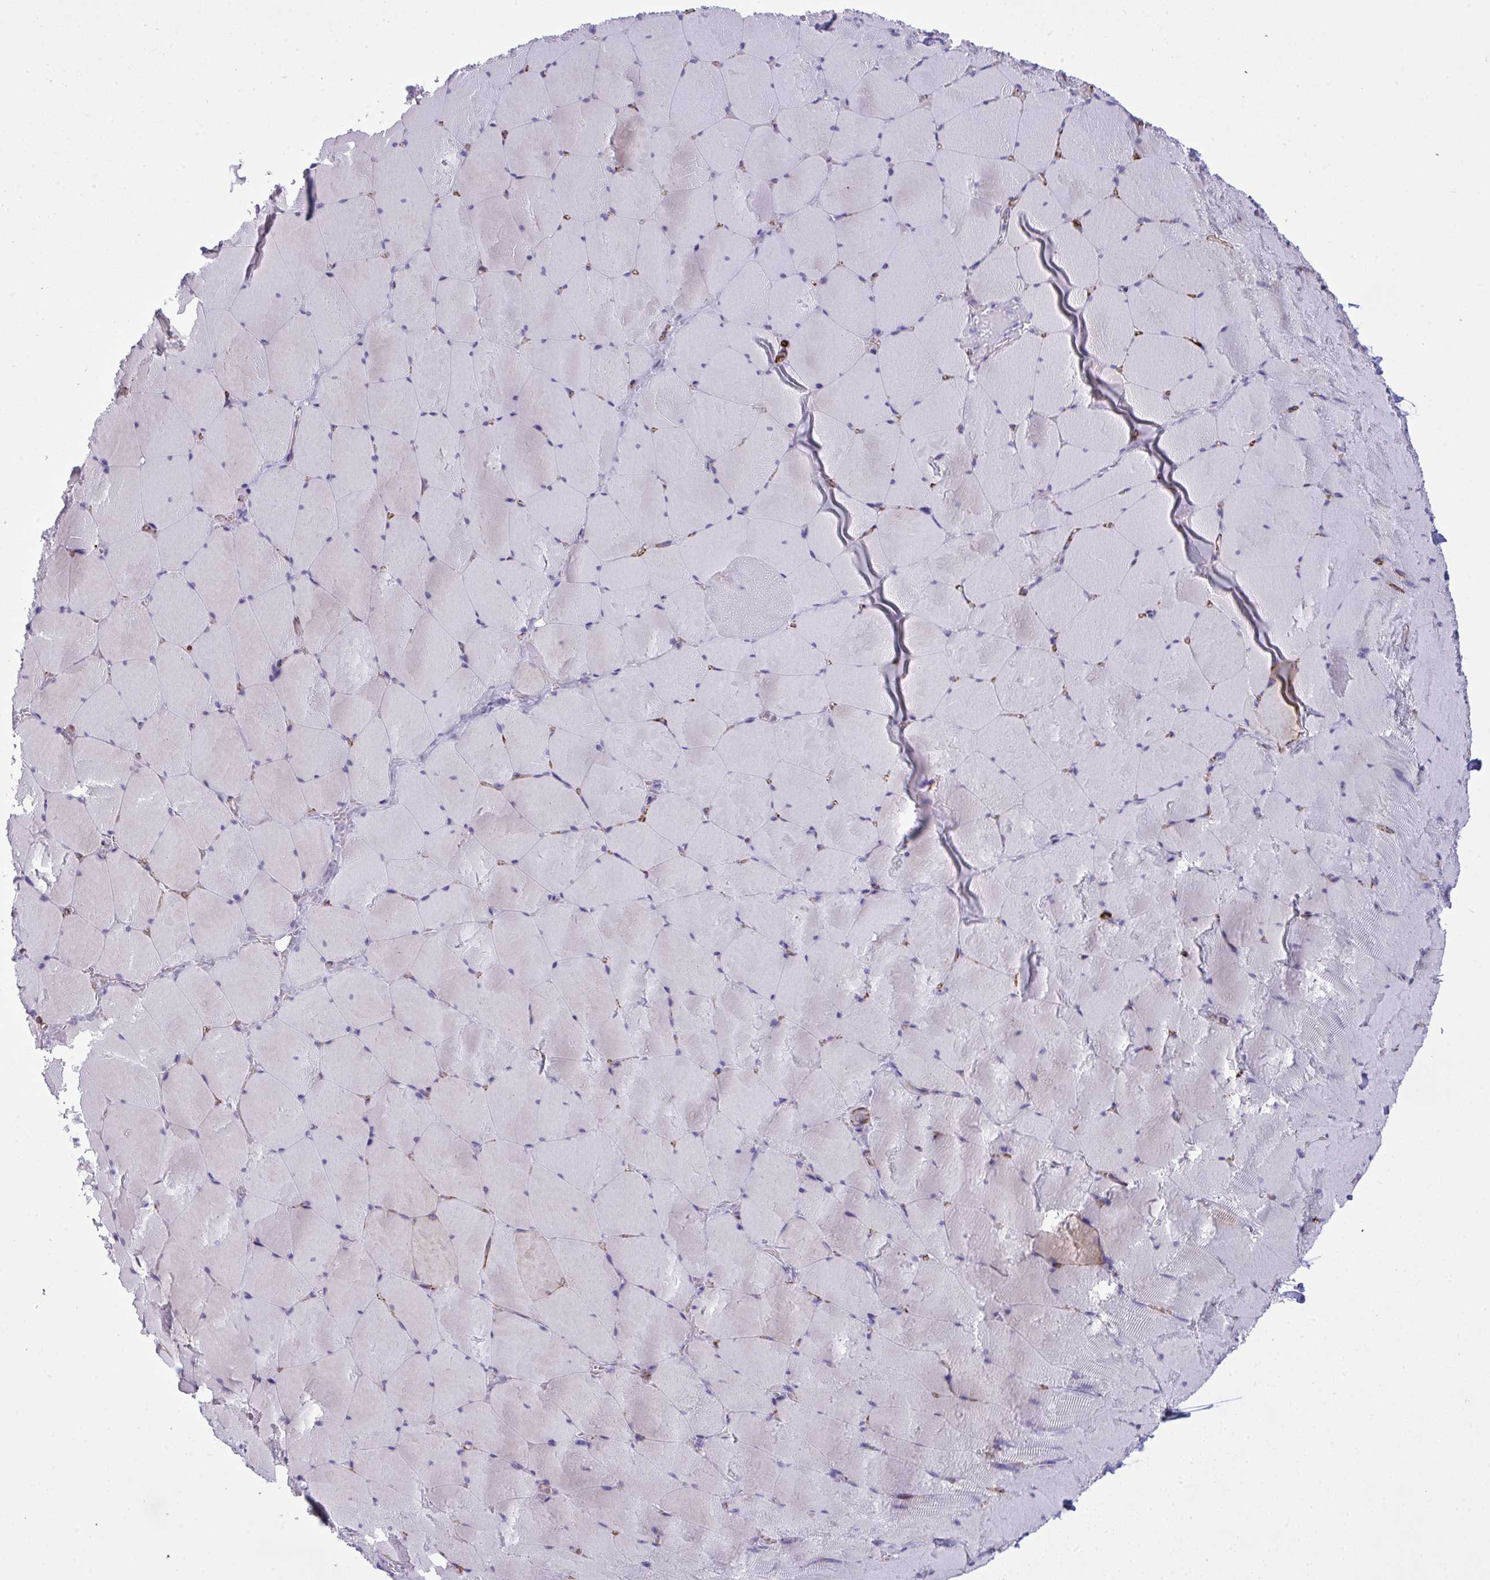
{"staining": {"intensity": "moderate", "quantity": "<25%", "location": "cytoplasmic/membranous"}, "tissue": "skeletal muscle", "cell_type": "Myocytes", "image_type": "normal", "snomed": [{"axis": "morphology", "description": "Normal tissue, NOS"}, {"axis": "topography", "description": "Skeletal muscle"}, {"axis": "topography", "description": "Head-Neck"}], "caption": "Skeletal muscle stained with DAB (3,3'-diaminobenzidine) IHC exhibits low levels of moderate cytoplasmic/membranous expression in about <25% of myocytes. (IHC, brightfield microscopy, high magnification).", "gene": "SLC35B1", "patient": {"sex": "male", "age": 66}}